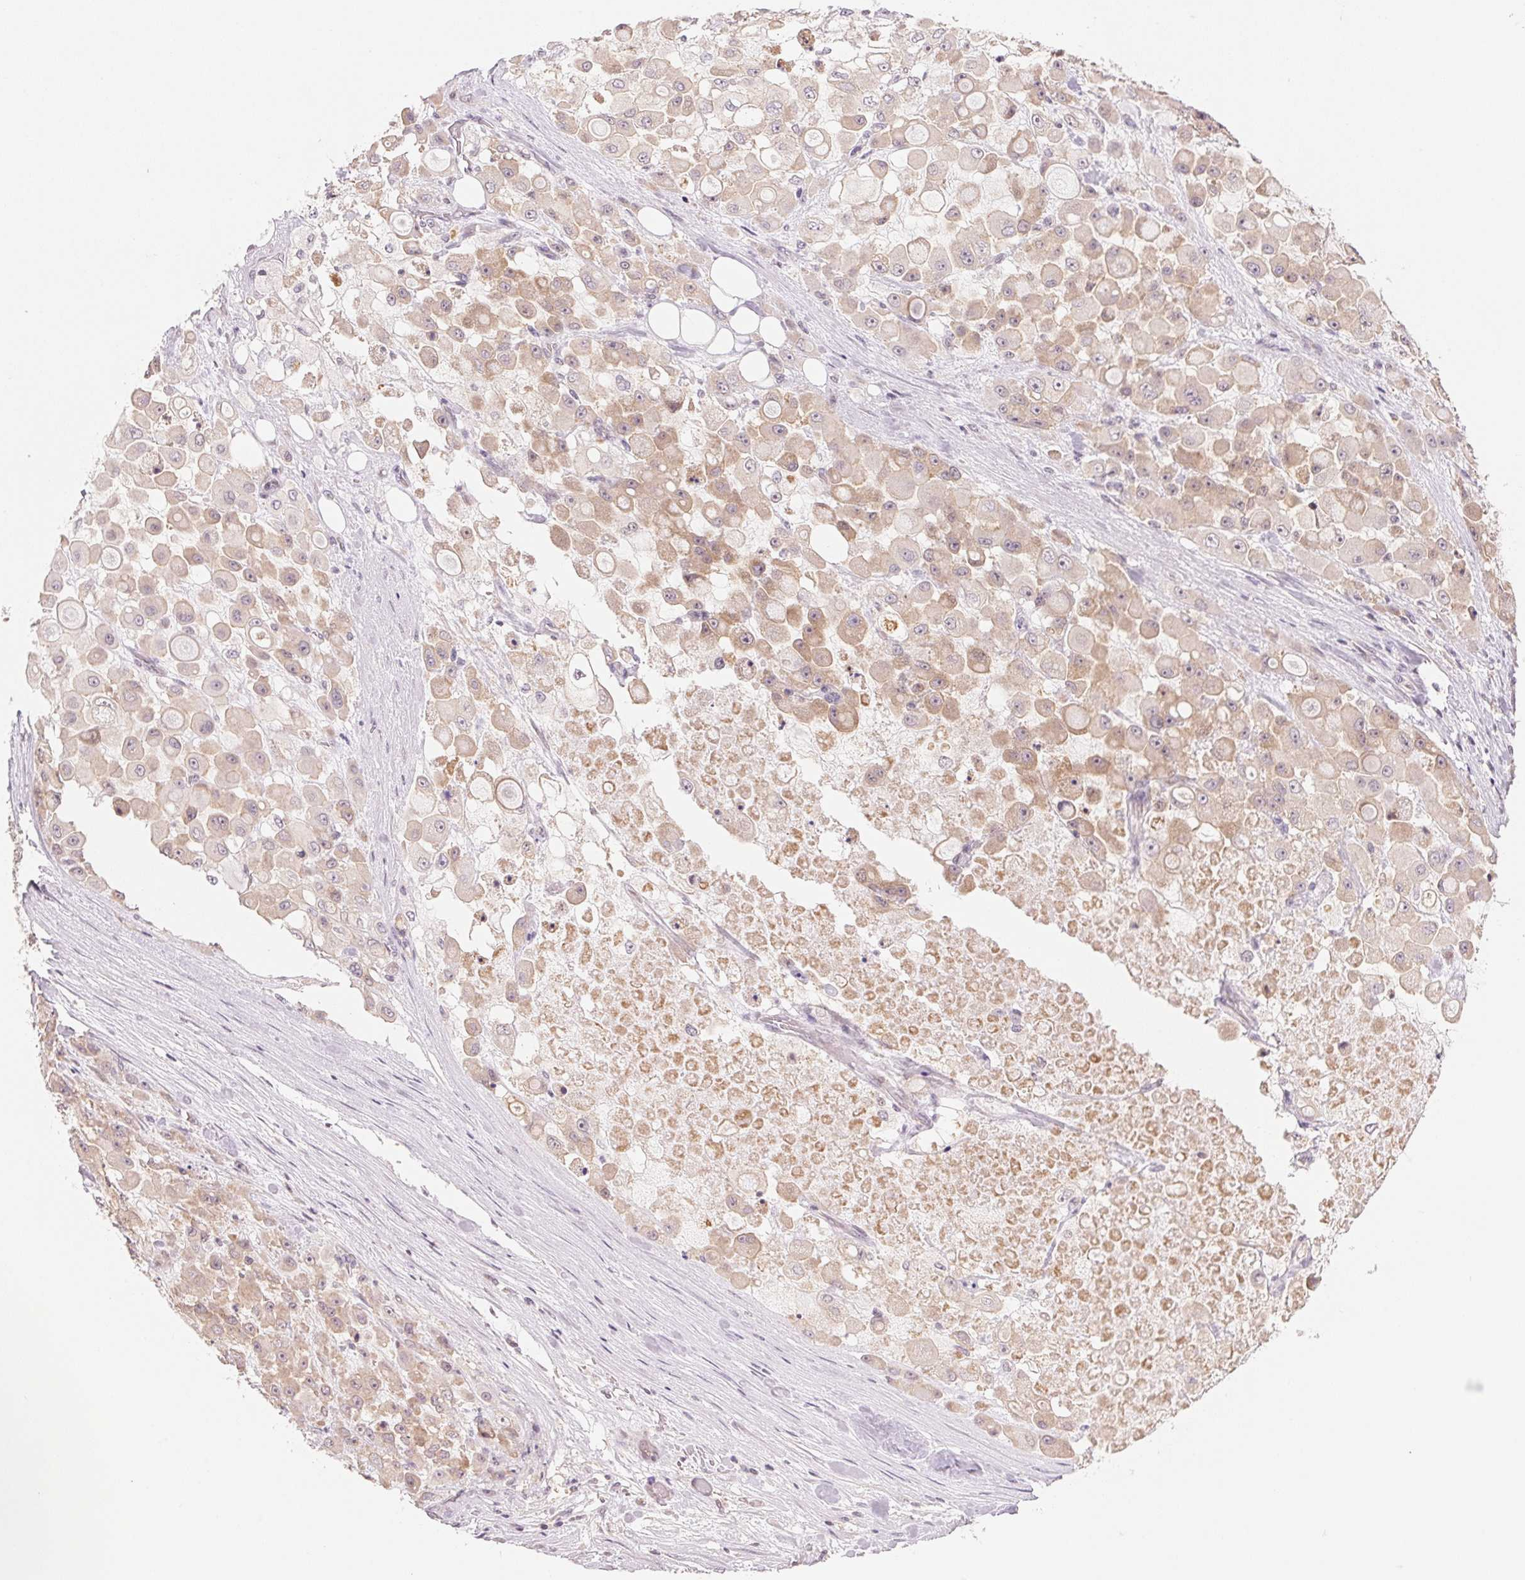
{"staining": {"intensity": "weak", "quantity": "25%-75%", "location": "cytoplasmic/membranous"}, "tissue": "stomach cancer", "cell_type": "Tumor cells", "image_type": "cancer", "snomed": [{"axis": "morphology", "description": "Adenocarcinoma, NOS"}, {"axis": "topography", "description": "Stomach"}], "caption": "Weak cytoplasmic/membranous protein positivity is identified in approximately 25%-75% of tumor cells in adenocarcinoma (stomach).", "gene": "BNIP5", "patient": {"sex": "female", "age": 76}}